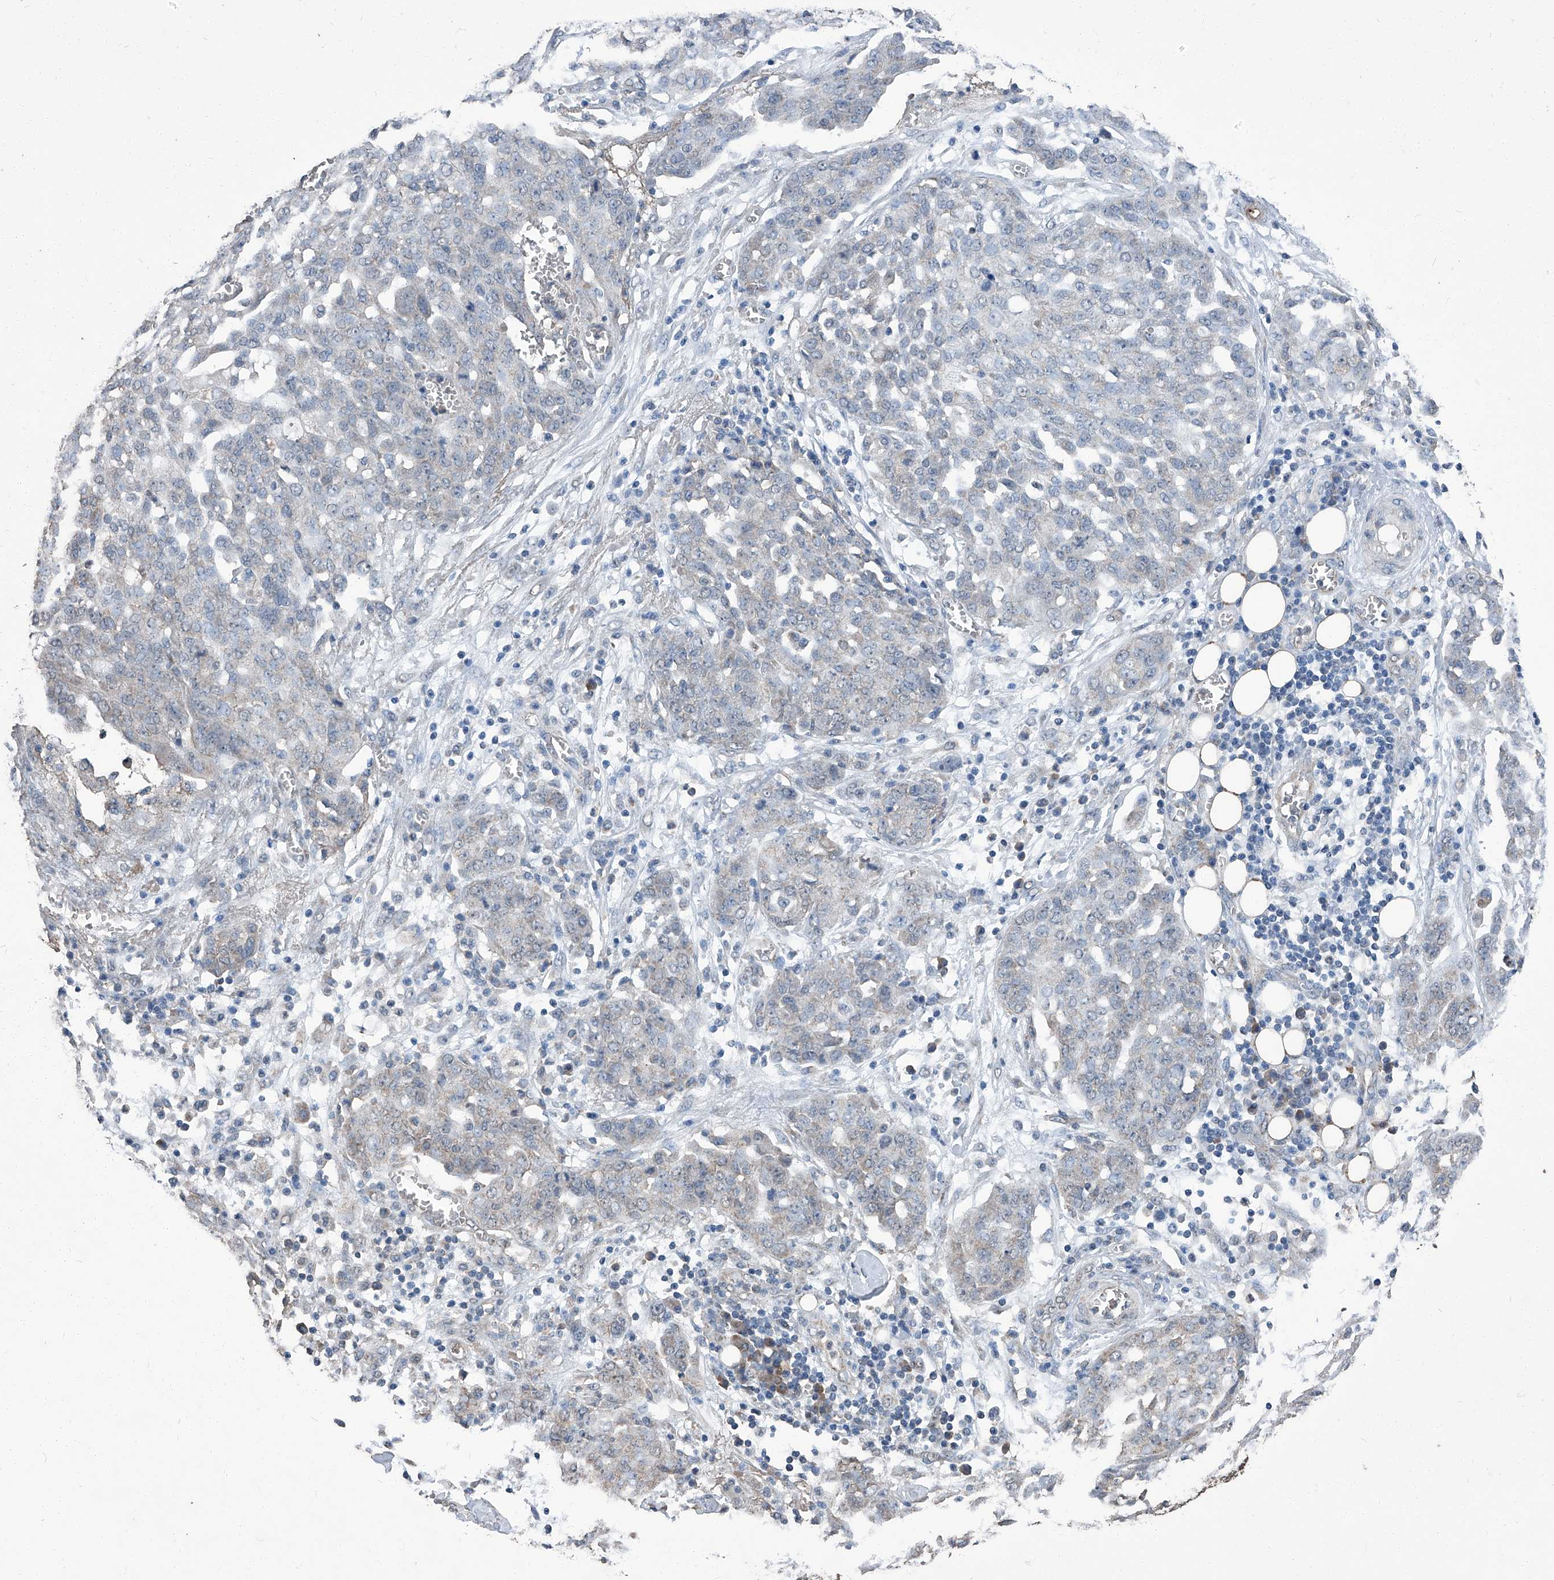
{"staining": {"intensity": "weak", "quantity": "<25%", "location": "cytoplasmic/membranous"}, "tissue": "ovarian cancer", "cell_type": "Tumor cells", "image_type": "cancer", "snomed": [{"axis": "morphology", "description": "Cystadenocarcinoma, serous, NOS"}, {"axis": "topography", "description": "Soft tissue"}, {"axis": "topography", "description": "Ovary"}], "caption": "A photomicrograph of human ovarian cancer (serous cystadenocarcinoma) is negative for staining in tumor cells.", "gene": "STARD7", "patient": {"sex": "female", "age": 57}}